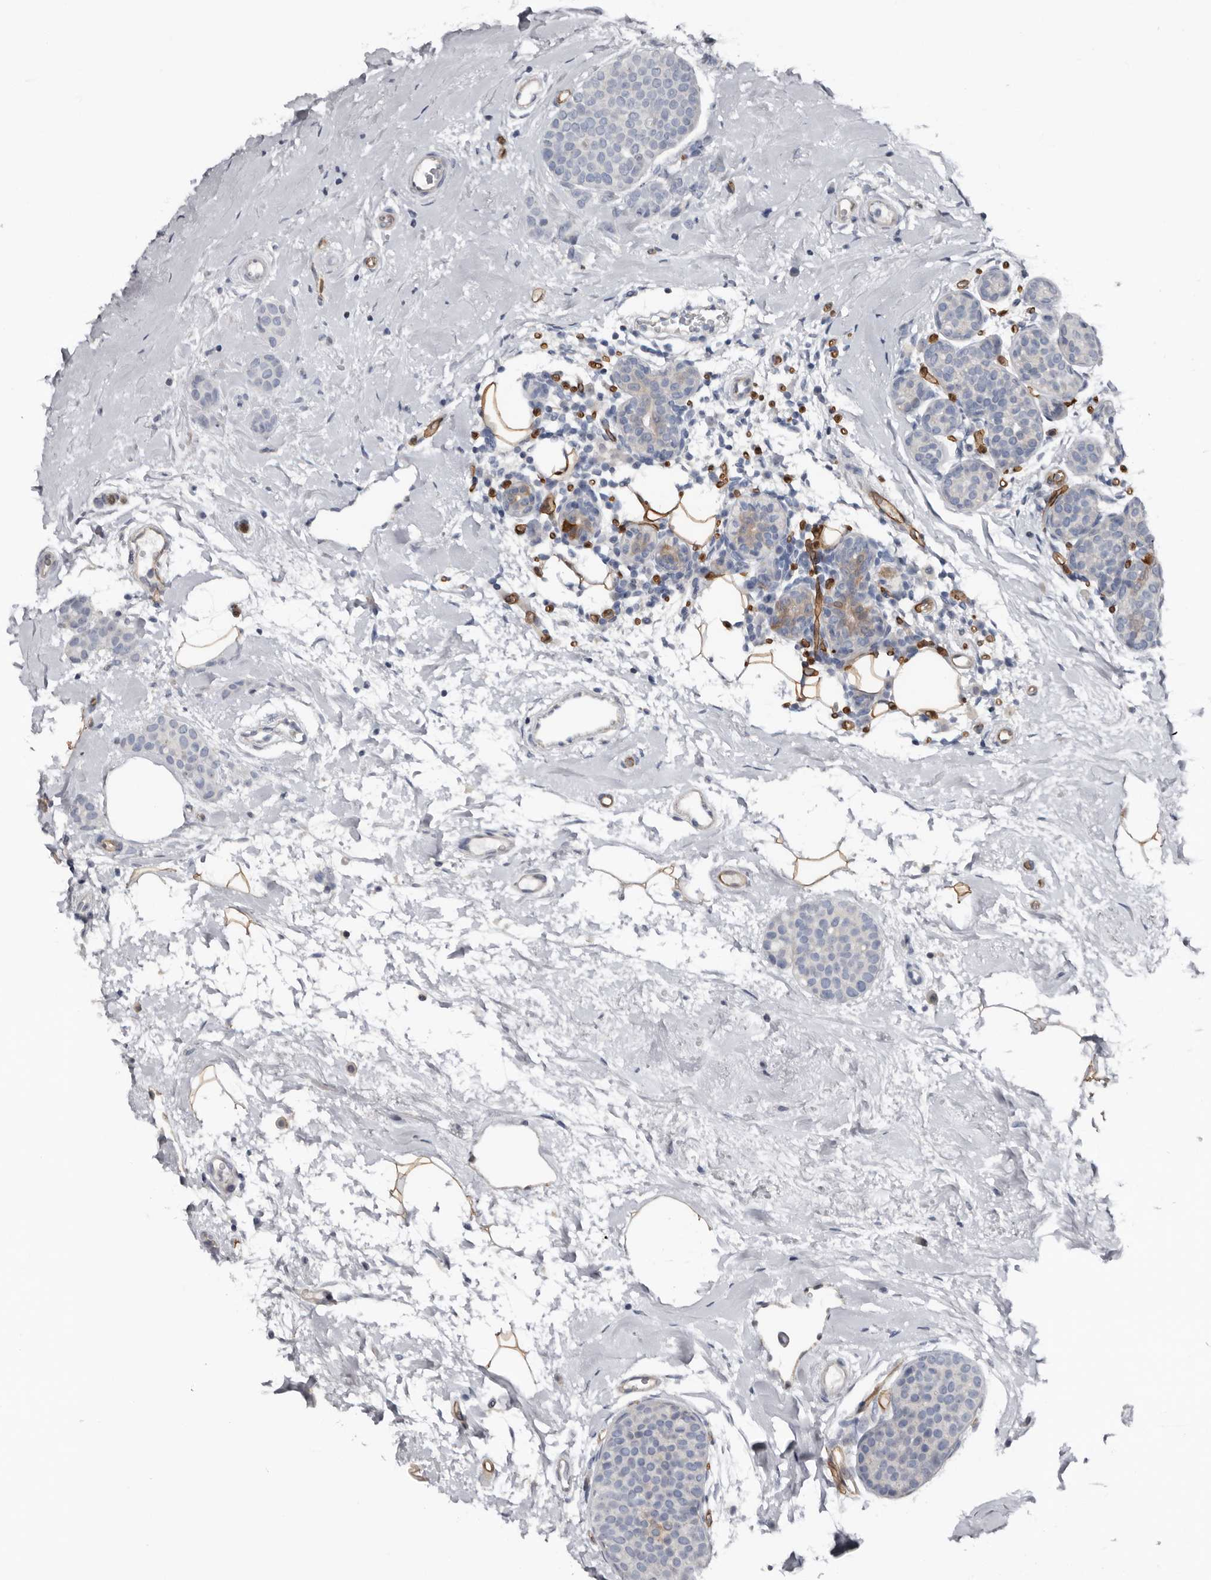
{"staining": {"intensity": "negative", "quantity": "none", "location": "none"}, "tissue": "breast cancer", "cell_type": "Tumor cells", "image_type": "cancer", "snomed": [{"axis": "morphology", "description": "Lobular carcinoma, in situ"}, {"axis": "morphology", "description": "Lobular carcinoma"}, {"axis": "topography", "description": "Breast"}], "caption": "Immunohistochemistry (IHC) photomicrograph of neoplastic tissue: human lobular carcinoma in situ (breast) stained with DAB reveals no significant protein positivity in tumor cells.", "gene": "FABP7", "patient": {"sex": "female", "age": 41}}